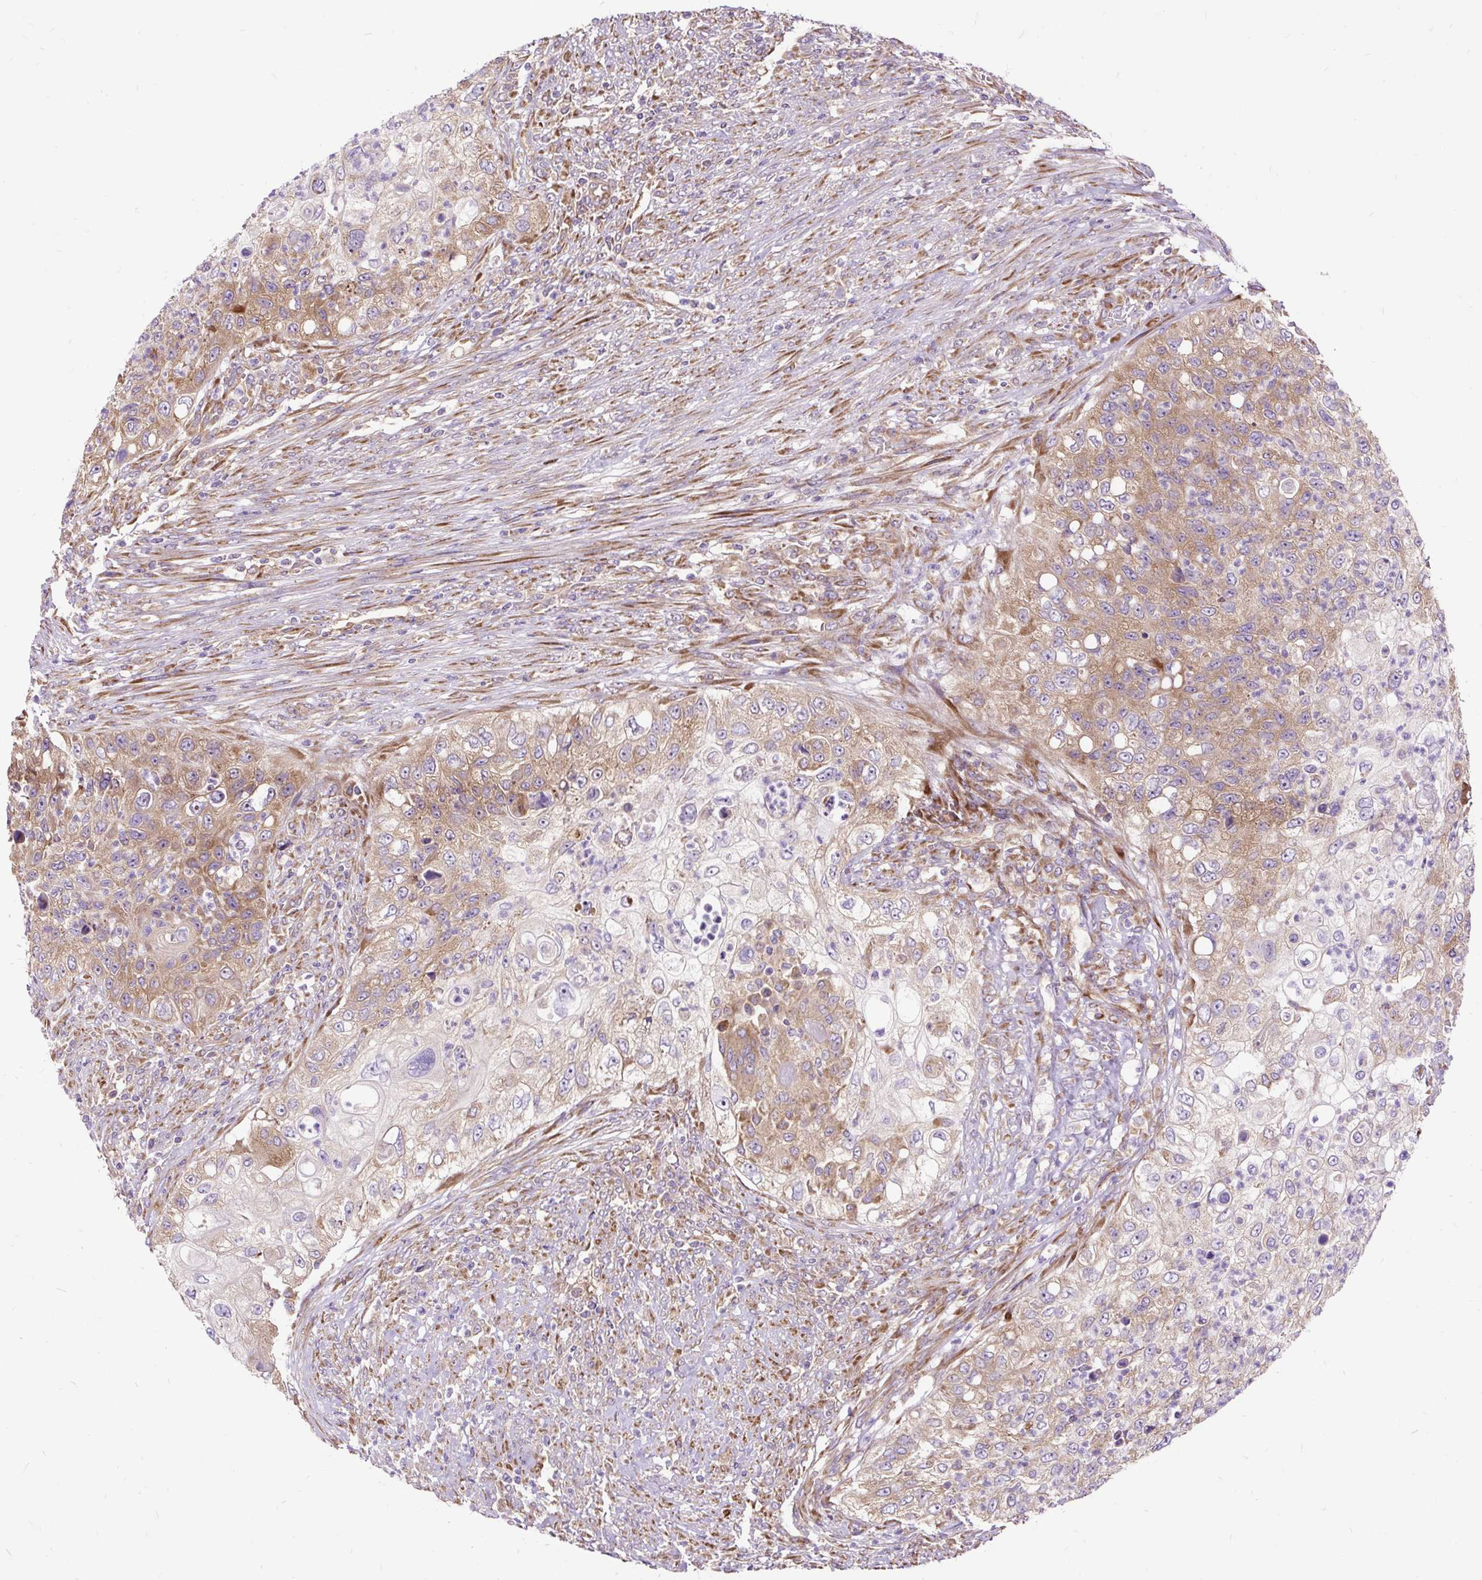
{"staining": {"intensity": "moderate", "quantity": ">75%", "location": "cytoplasmic/membranous"}, "tissue": "urothelial cancer", "cell_type": "Tumor cells", "image_type": "cancer", "snomed": [{"axis": "morphology", "description": "Urothelial carcinoma, High grade"}, {"axis": "topography", "description": "Urinary bladder"}], "caption": "The image reveals staining of urothelial carcinoma (high-grade), revealing moderate cytoplasmic/membranous protein expression (brown color) within tumor cells.", "gene": "RPS5", "patient": {"sex": "female", "age": 60}}